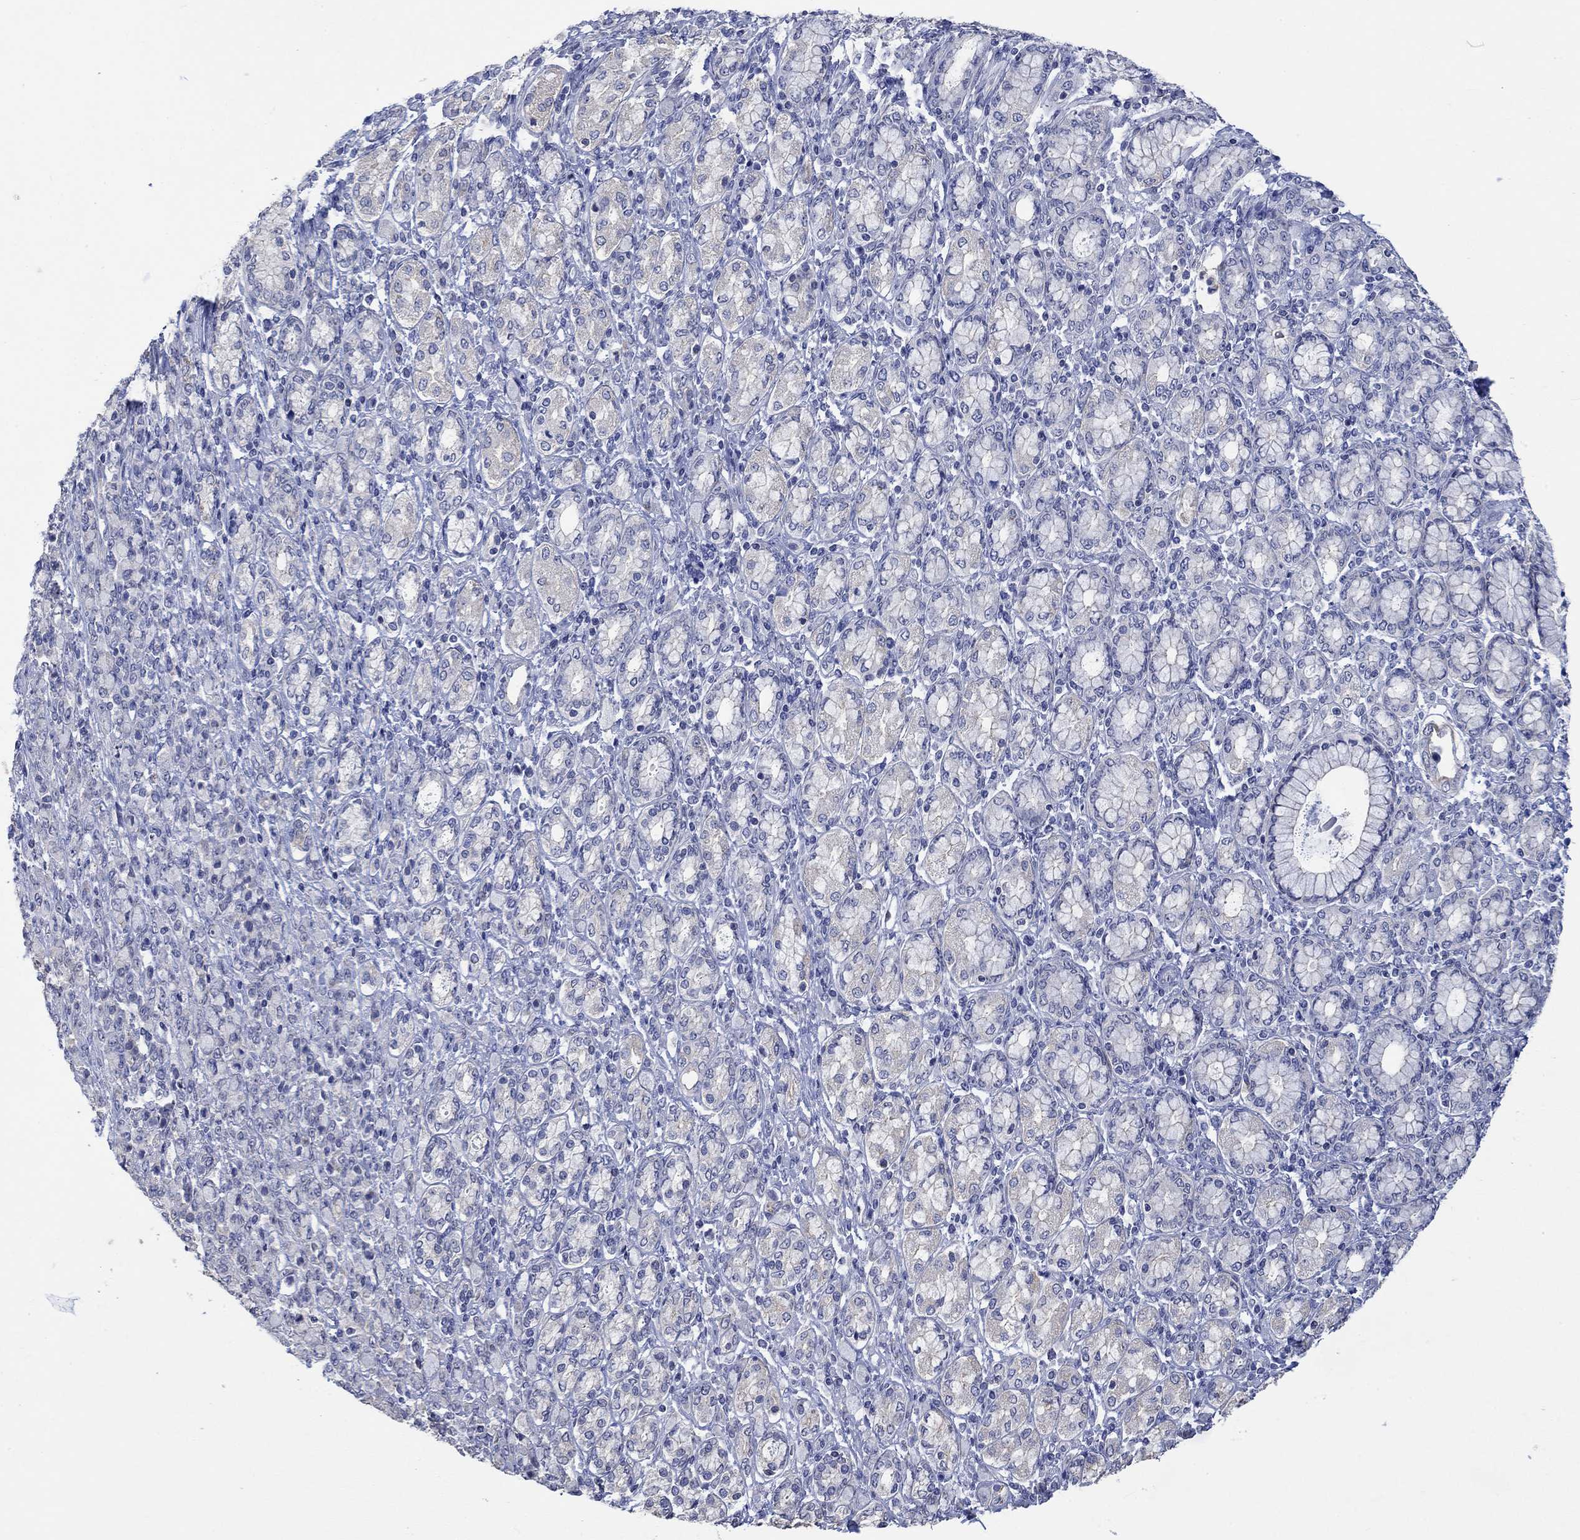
{"staining": {"intensity": "negative", "quantity": "none", "location": "none"}, "tissue": "stomach cancer", "cell_type": "Tumor cells", "image_type": "cancer", "snomed": [{"axis": "morphology", "description": "Normal tissue, NOS"}, {"axis": "morphology", "description": "Adenocarcinoma, NOS"}, {"axis": "topography", "description": "Stomach"}], "caption": "Adenocarcinoma (stomach) was stained to show a protein in brown. There is no significant staining in tumor cells. The staining was performed using DAB (3,3'-diaminobenzidine) to visualize the protein expression in brown, while the nuclei were stained in blue with hematoxylin (Magnification: 20x).", "gene": "AGRP", "patient": {"sex": "female", "age": 79}}